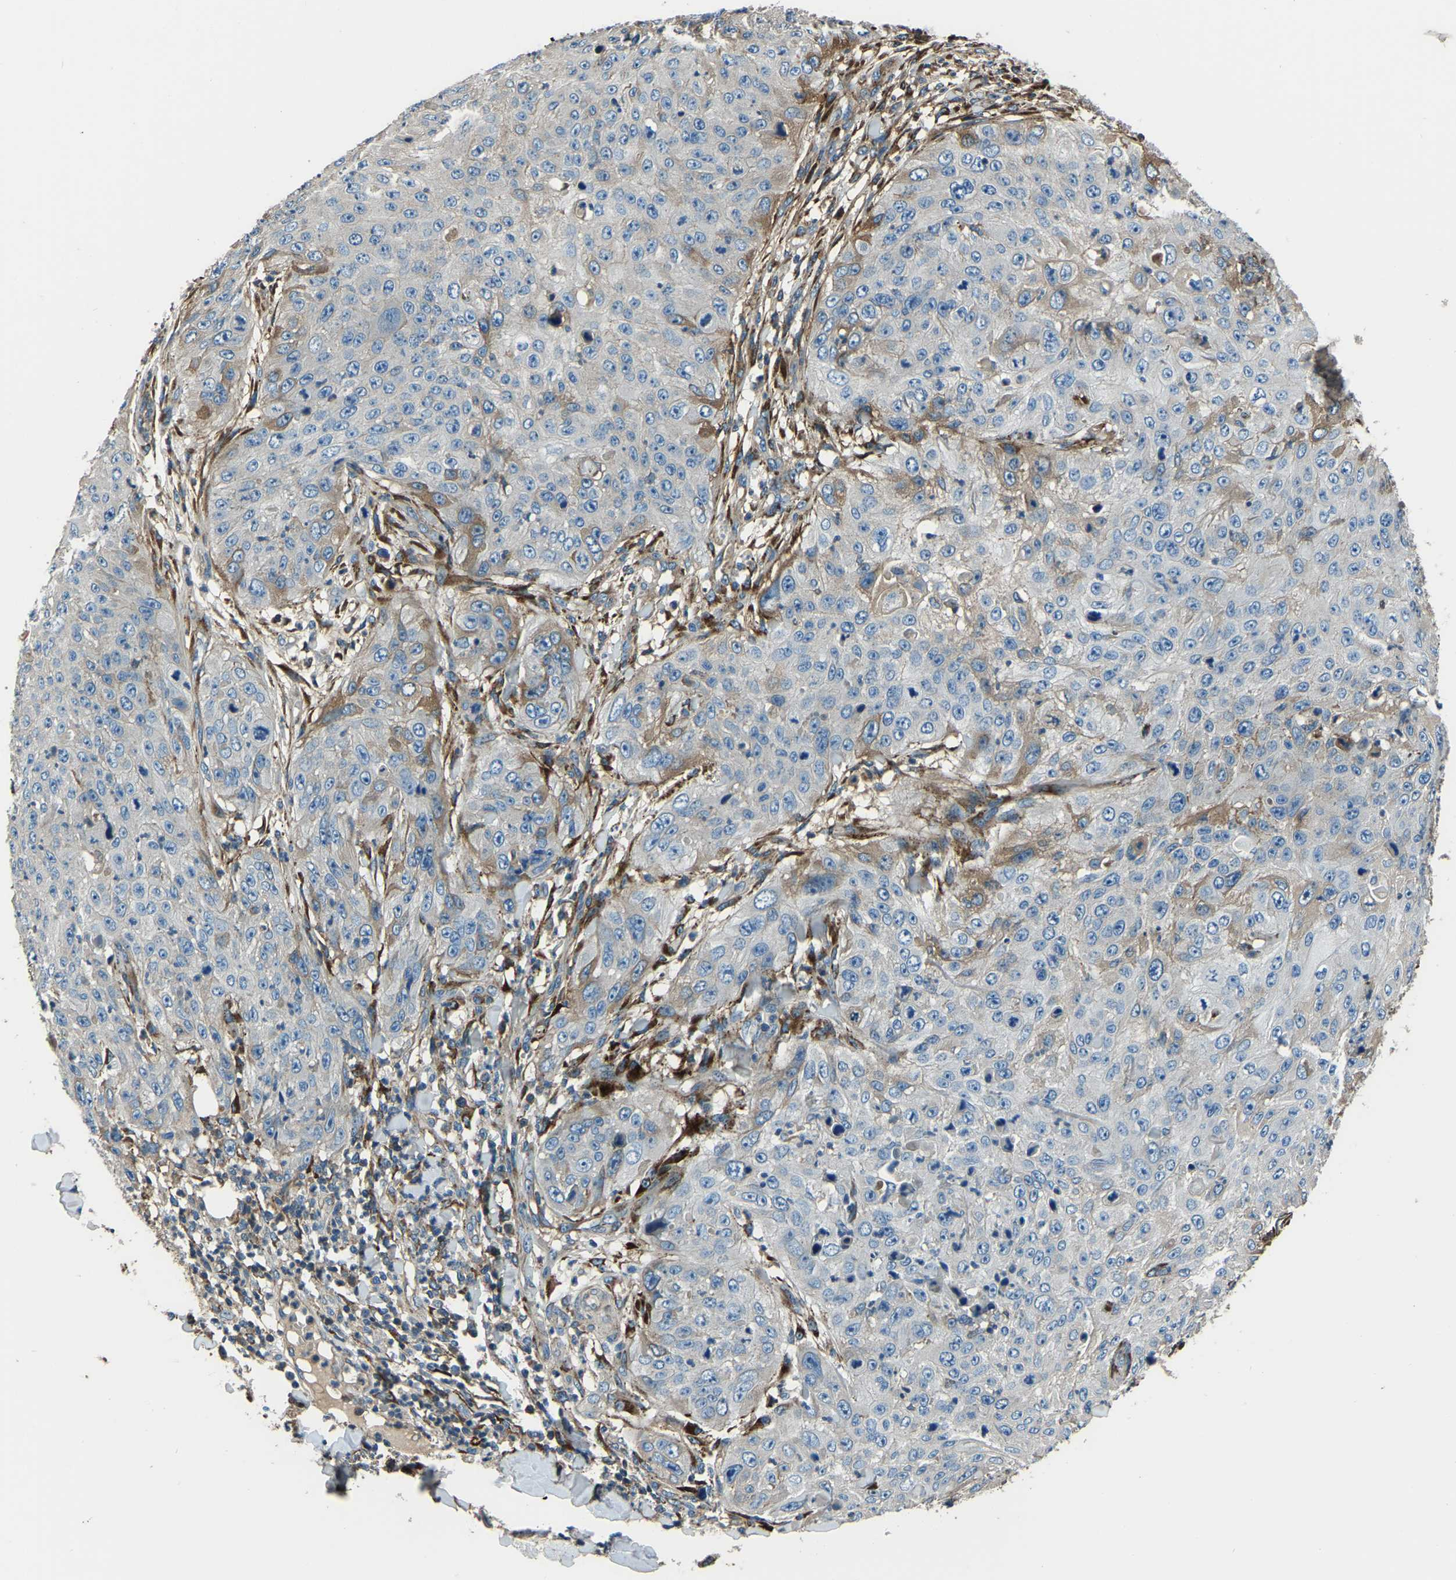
{"staining": {"intensity": "moderate", "quantity": "<25%", "location": "cytoplasmic/membranous"}, "tissue": "skin cancer", "cell_type": "Tumor cells", "image_type": "cancer", "snomed": [{"axis": "morphology", "description": "Squamous cell carcinoma, NOS"}, {"axis": "topography", "description": "Skin"}], "caption": "Skin cancer stained for a protein (brown) exhibits moderate cytoplasmic/membranous positive expression in approximately <25% of tumor cells.", "gene": "COL3A1", "patient": {"sex": "female", "age": 80}}